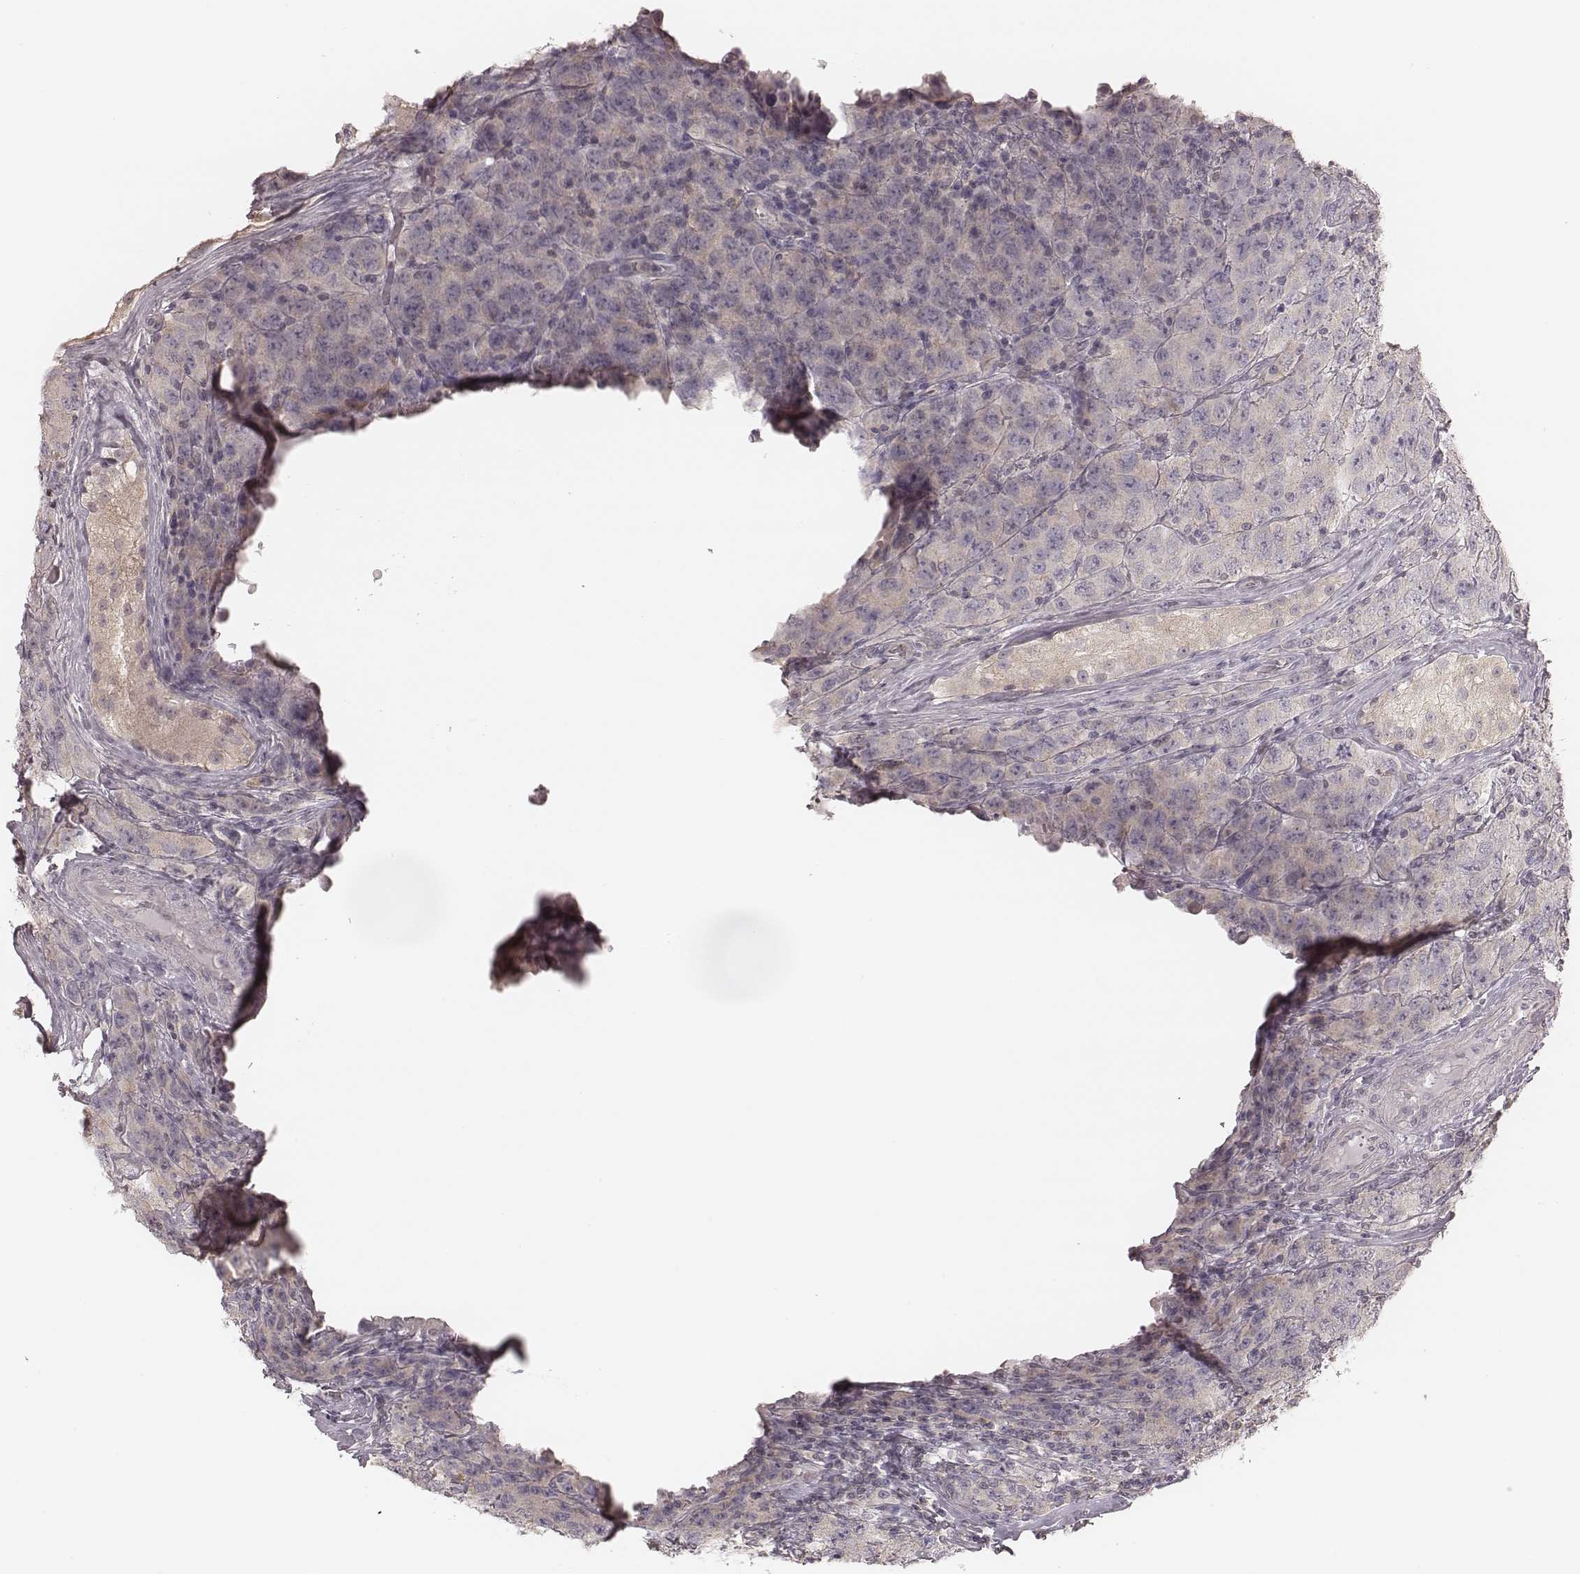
{"staining": {"intensity": "weak", "quantity": "<25%", "location": "cytoplasmic/membranous"}, "tissue": "testis cancer", "cell_type": "Tumor cells", "image_type": "cancer", "snomed": [{"axis": "morphology", "description": "Seminoma, NOS"}, {"axis": "topography", "description": "Testis"}], "caption": "This is an immunohistochemistry (IHC) image of testis seminoma. There is no expression in tumor cells.", "gene": "TDRD5", "patient": {"sex": "male", "age": 52}}